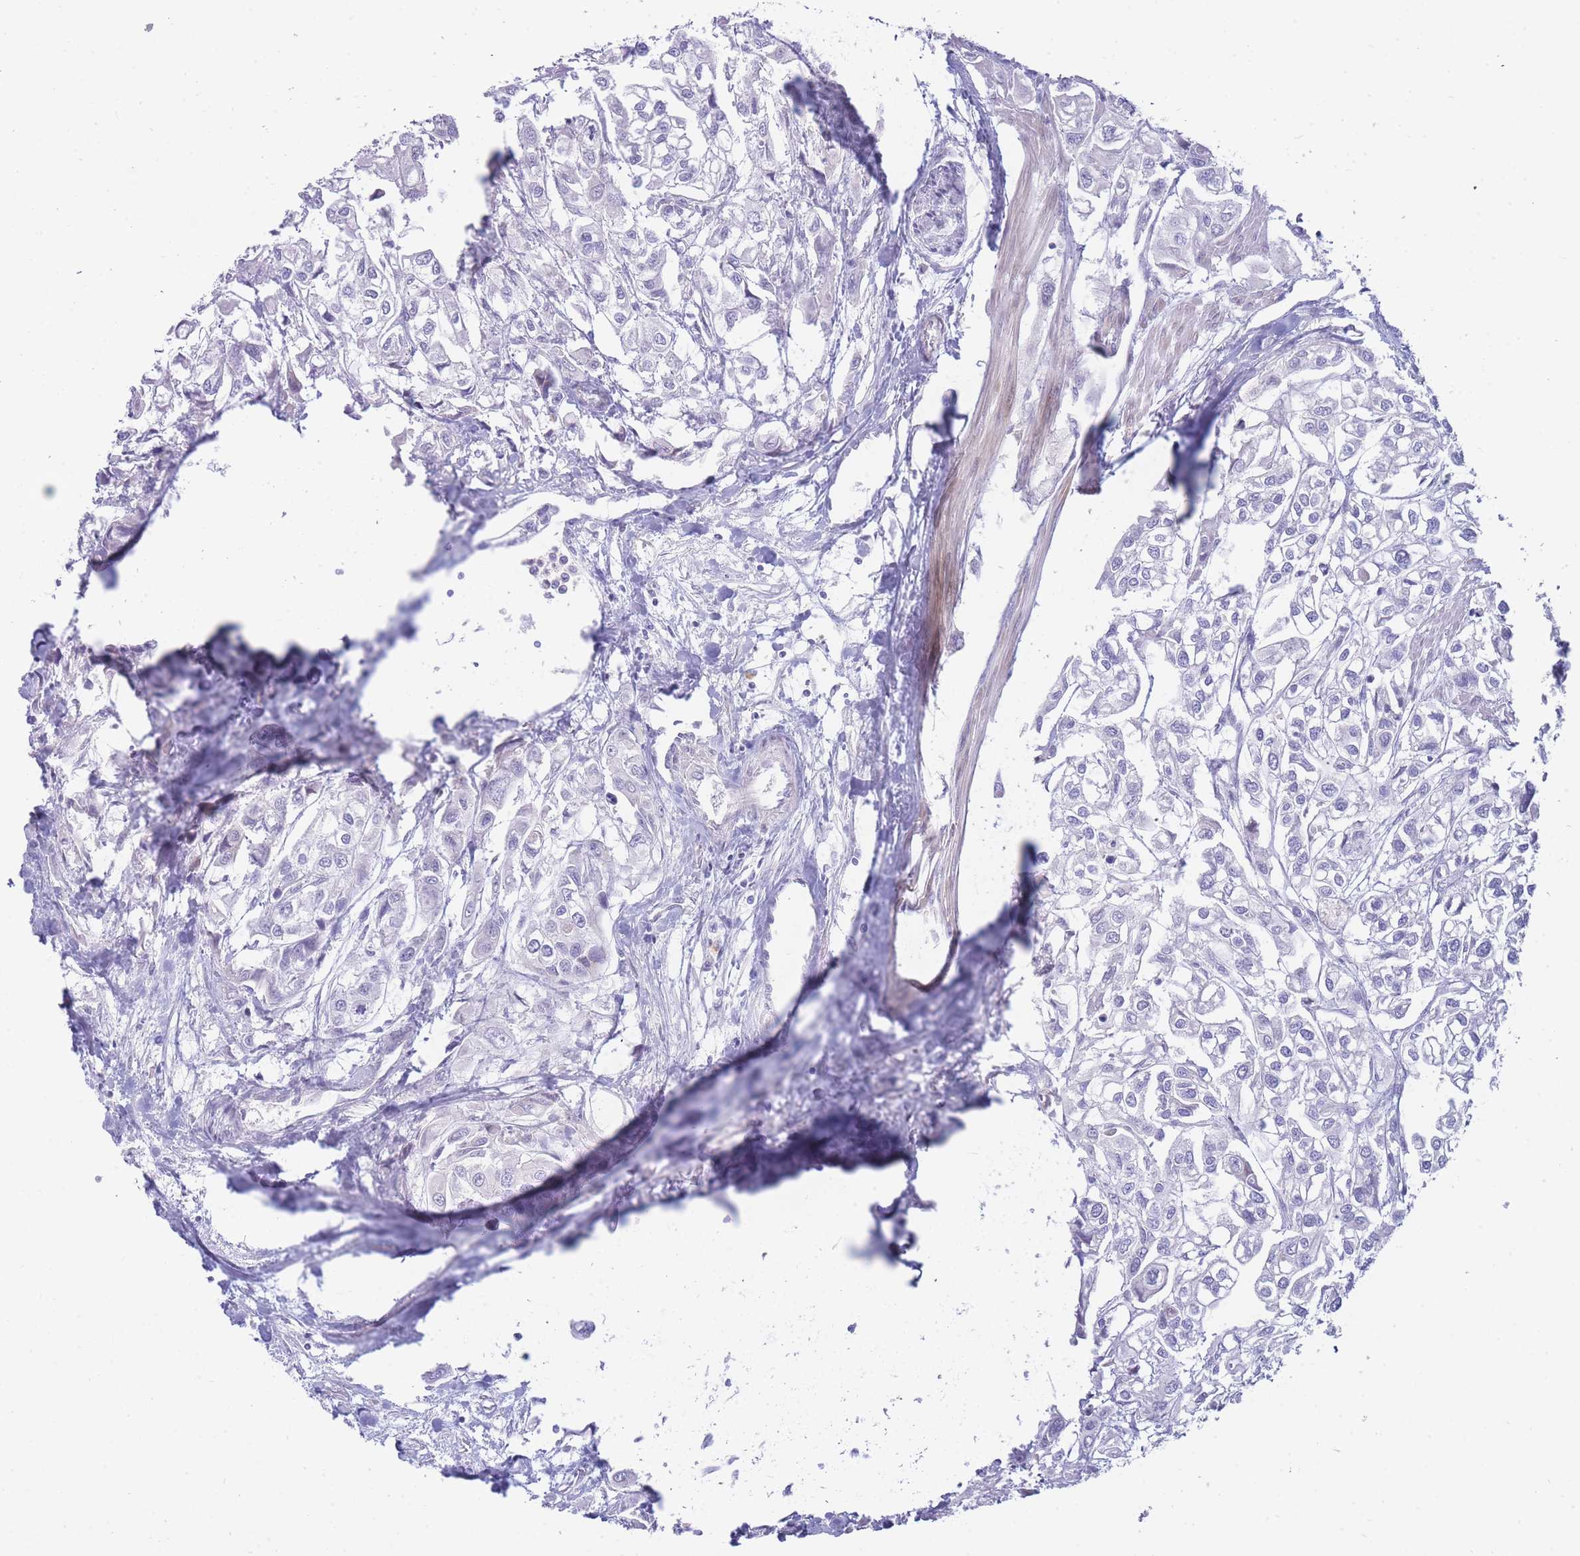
{"staining": {"intensity": "negative", "quantity": "none", "location": "none"}, "tissue": "urothelial cancer", "cell_type": "Tumor cells", "image_type": "cancer", "snomed": [{"axis": "morphology", "description": "Urothelial carcinoma, High grade"}, {"axis": "topography", "description": "Urinary bladder"}], "caption": "Tumor cells show no significant protein expression in urothelial cancer.", "gene": "ATP5MC2", "patient": {"sex": "male", "age": 67}}